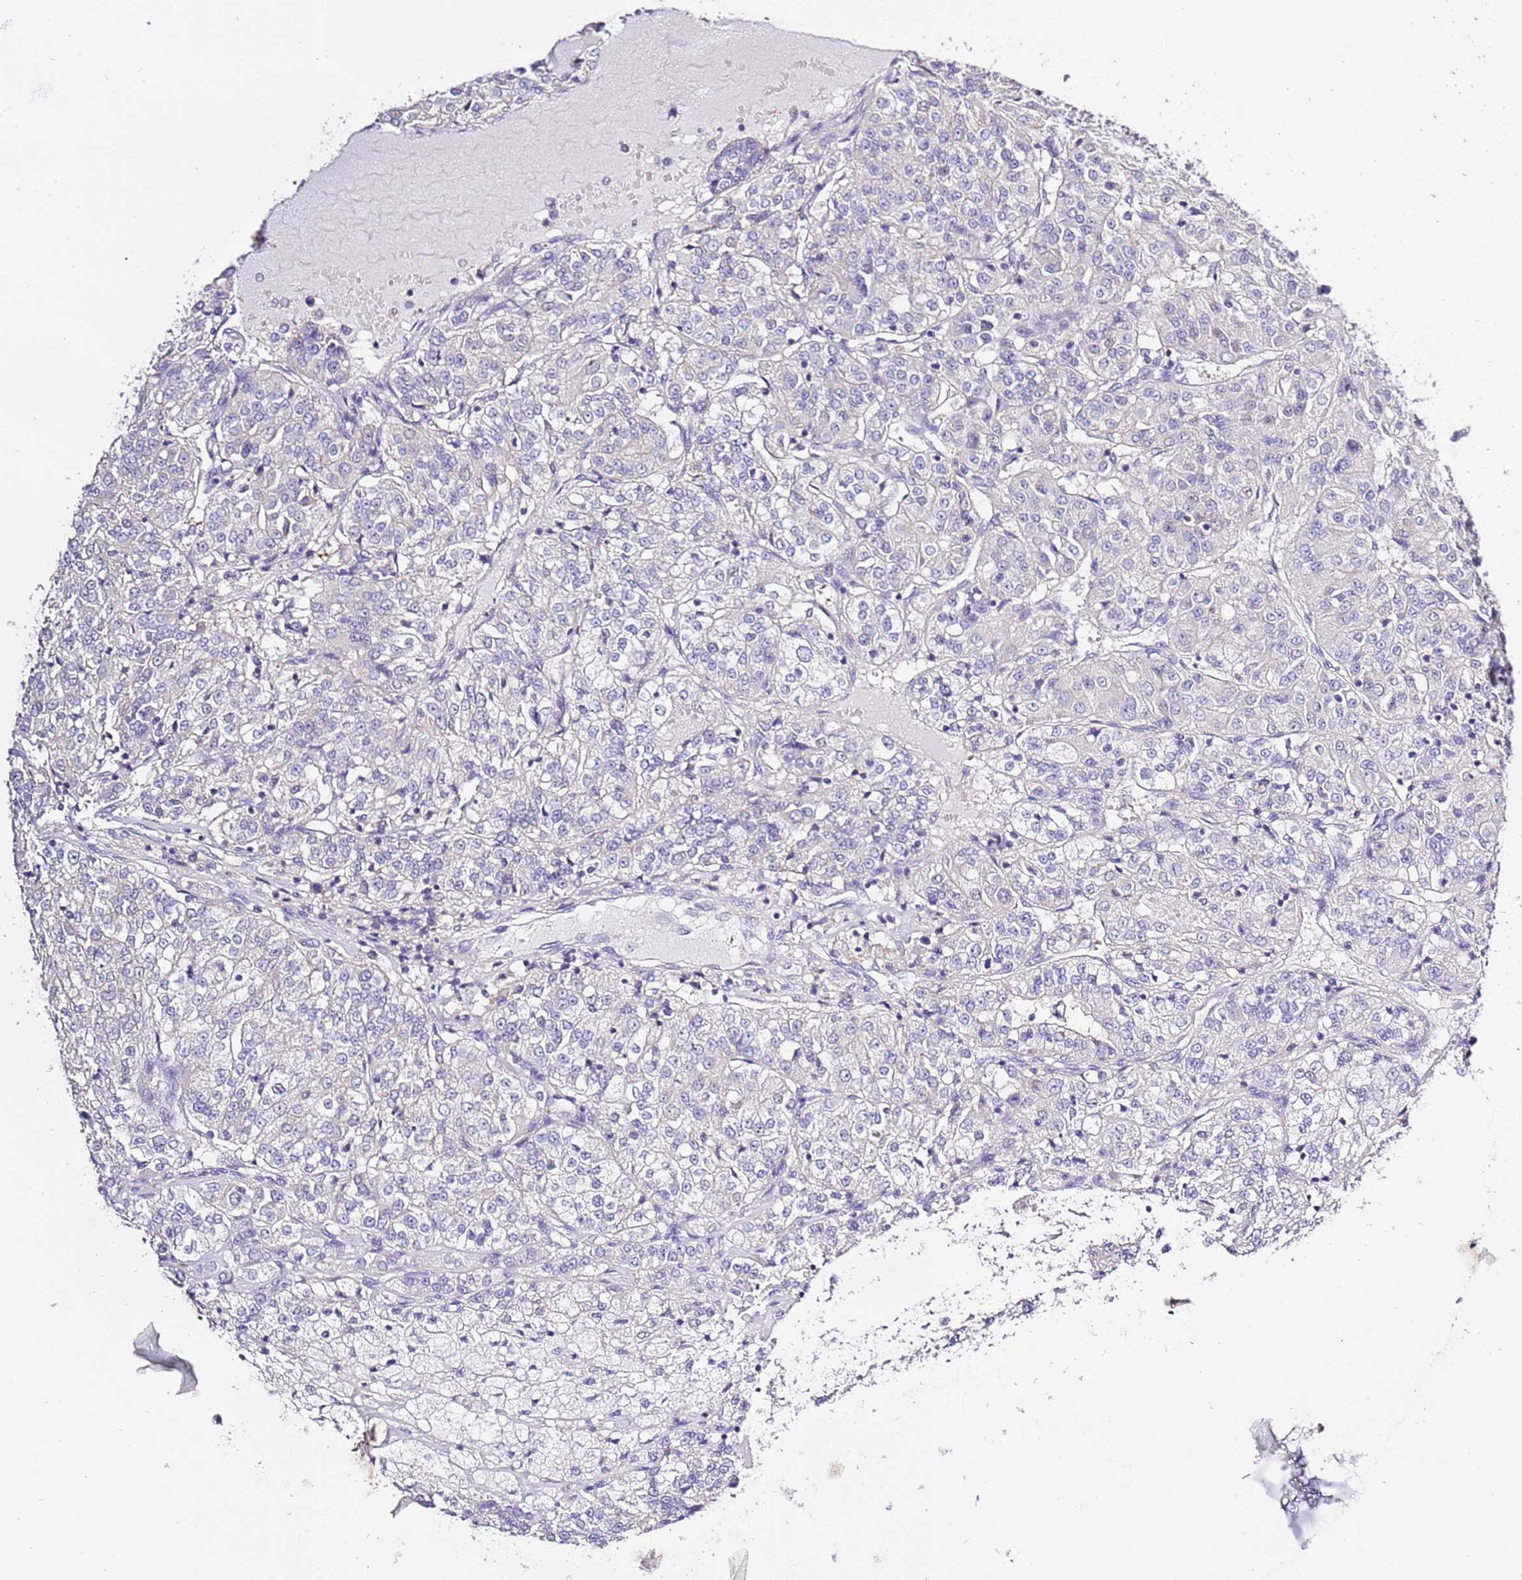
{"staining": {"intensity": "negative", "quantity": "none", "location": "none"}, "tissue": "renal cancer", "cell_type": "Tumor cells", "image_type": "cancer", "snomed": [{"axis": "morphology", "description": "Adenocarcinoma, NOS"}, {"axis": "topography", "description": "Kidney"}], "caption": "High magnification brightfield microscopy of adenocarcinoma (renal) stained with DAB (brown) and counterstained with hematoxylin (blue): tumor cells show no significant positivity.", "gene": "STIP1", "patient": {"sex": "female", "age": 63}}